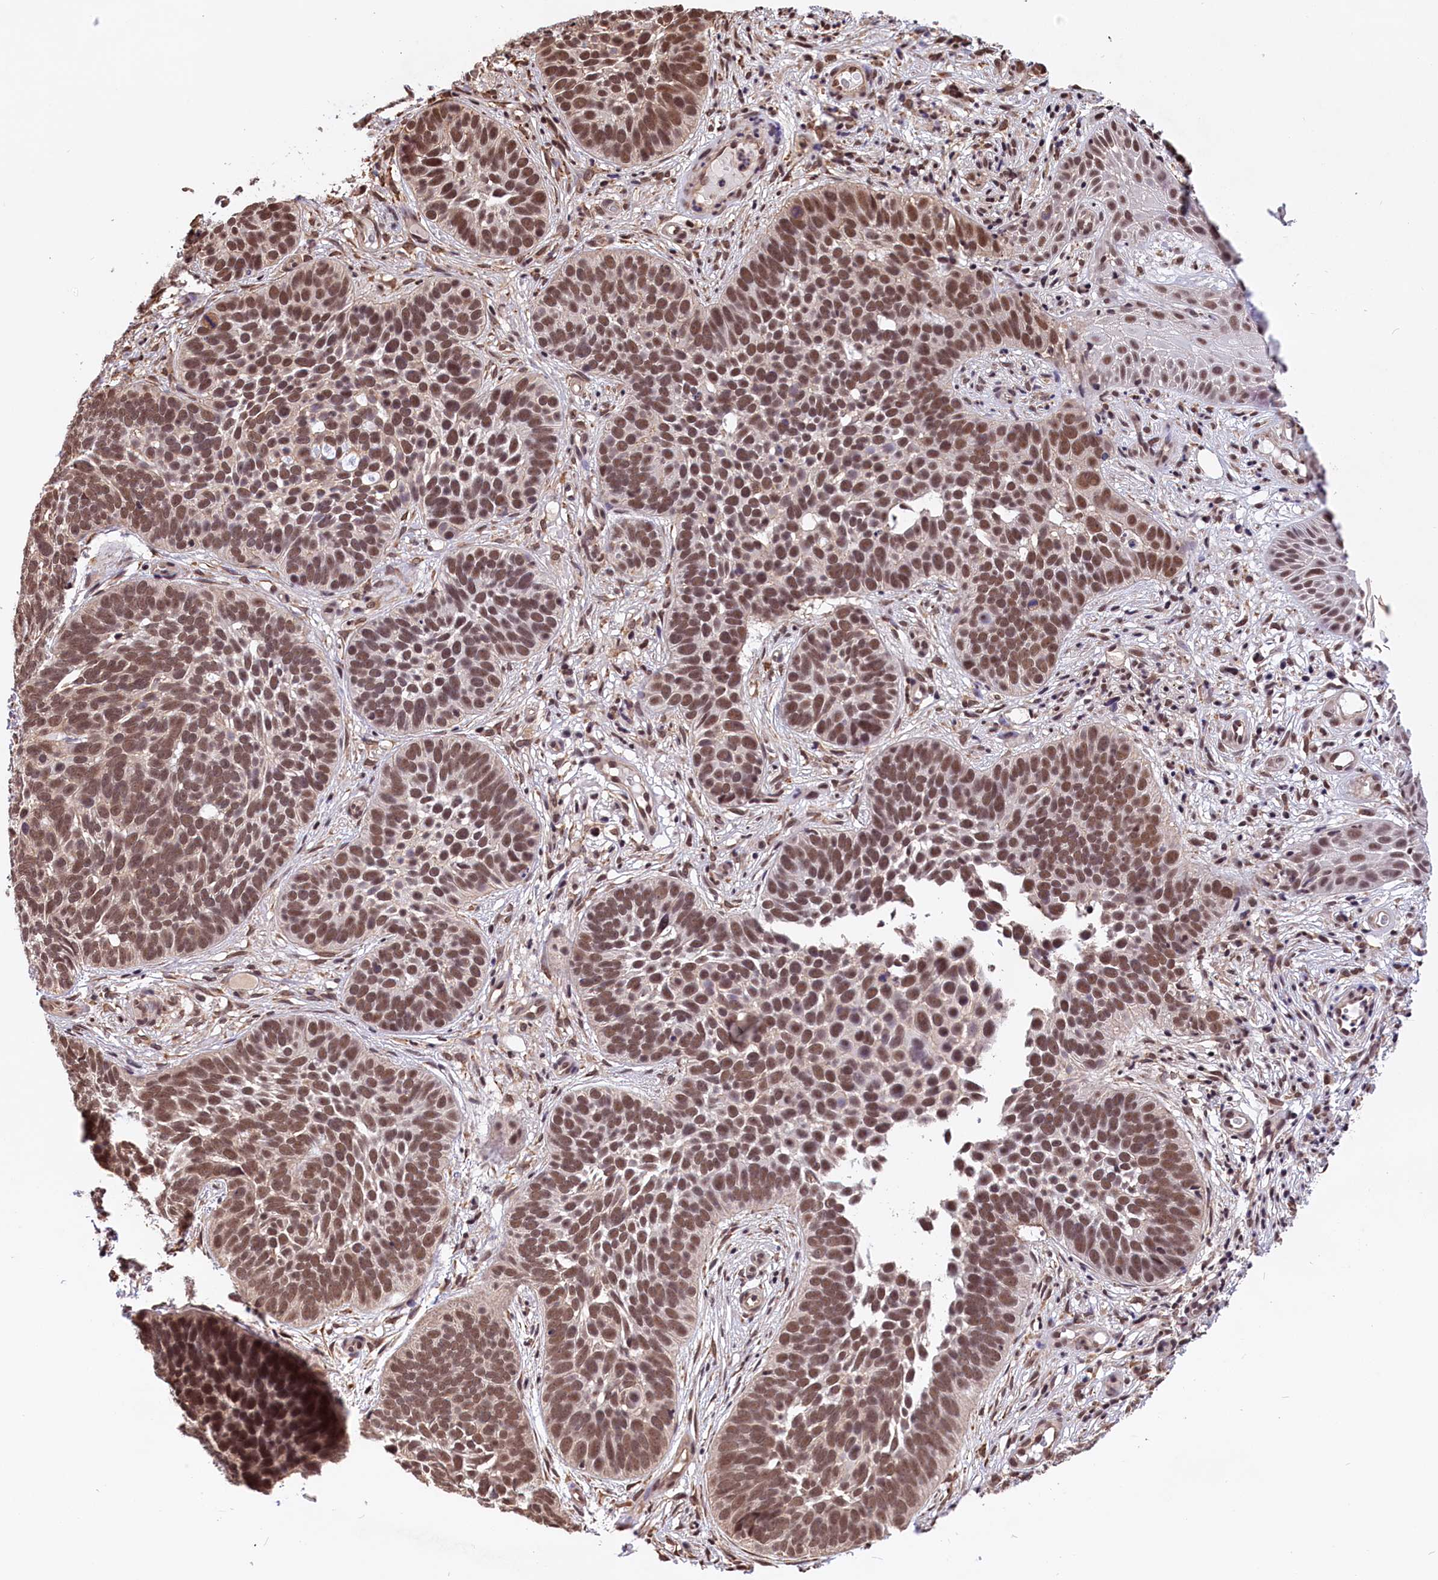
{"staining": {"intensity": "moderate", "quantity": ">75%", "location": "nuclear"}, "tissue": "skin cancer", "cell_type": "Tumor cells", "image_type": "cancer", "snomed": [{"axis": "morphology", "description": "Basal cell carcinoma"}, {"axis": "topography", "description": "Skin"}], "caption": "The image demonstrates staining of skin basal cell carcinoma, revealing moderate nuclear protein expression (brown color) within tumor cells.", "gene": "ZC3H4", "patient": {"sex": "male", "age": 89}}